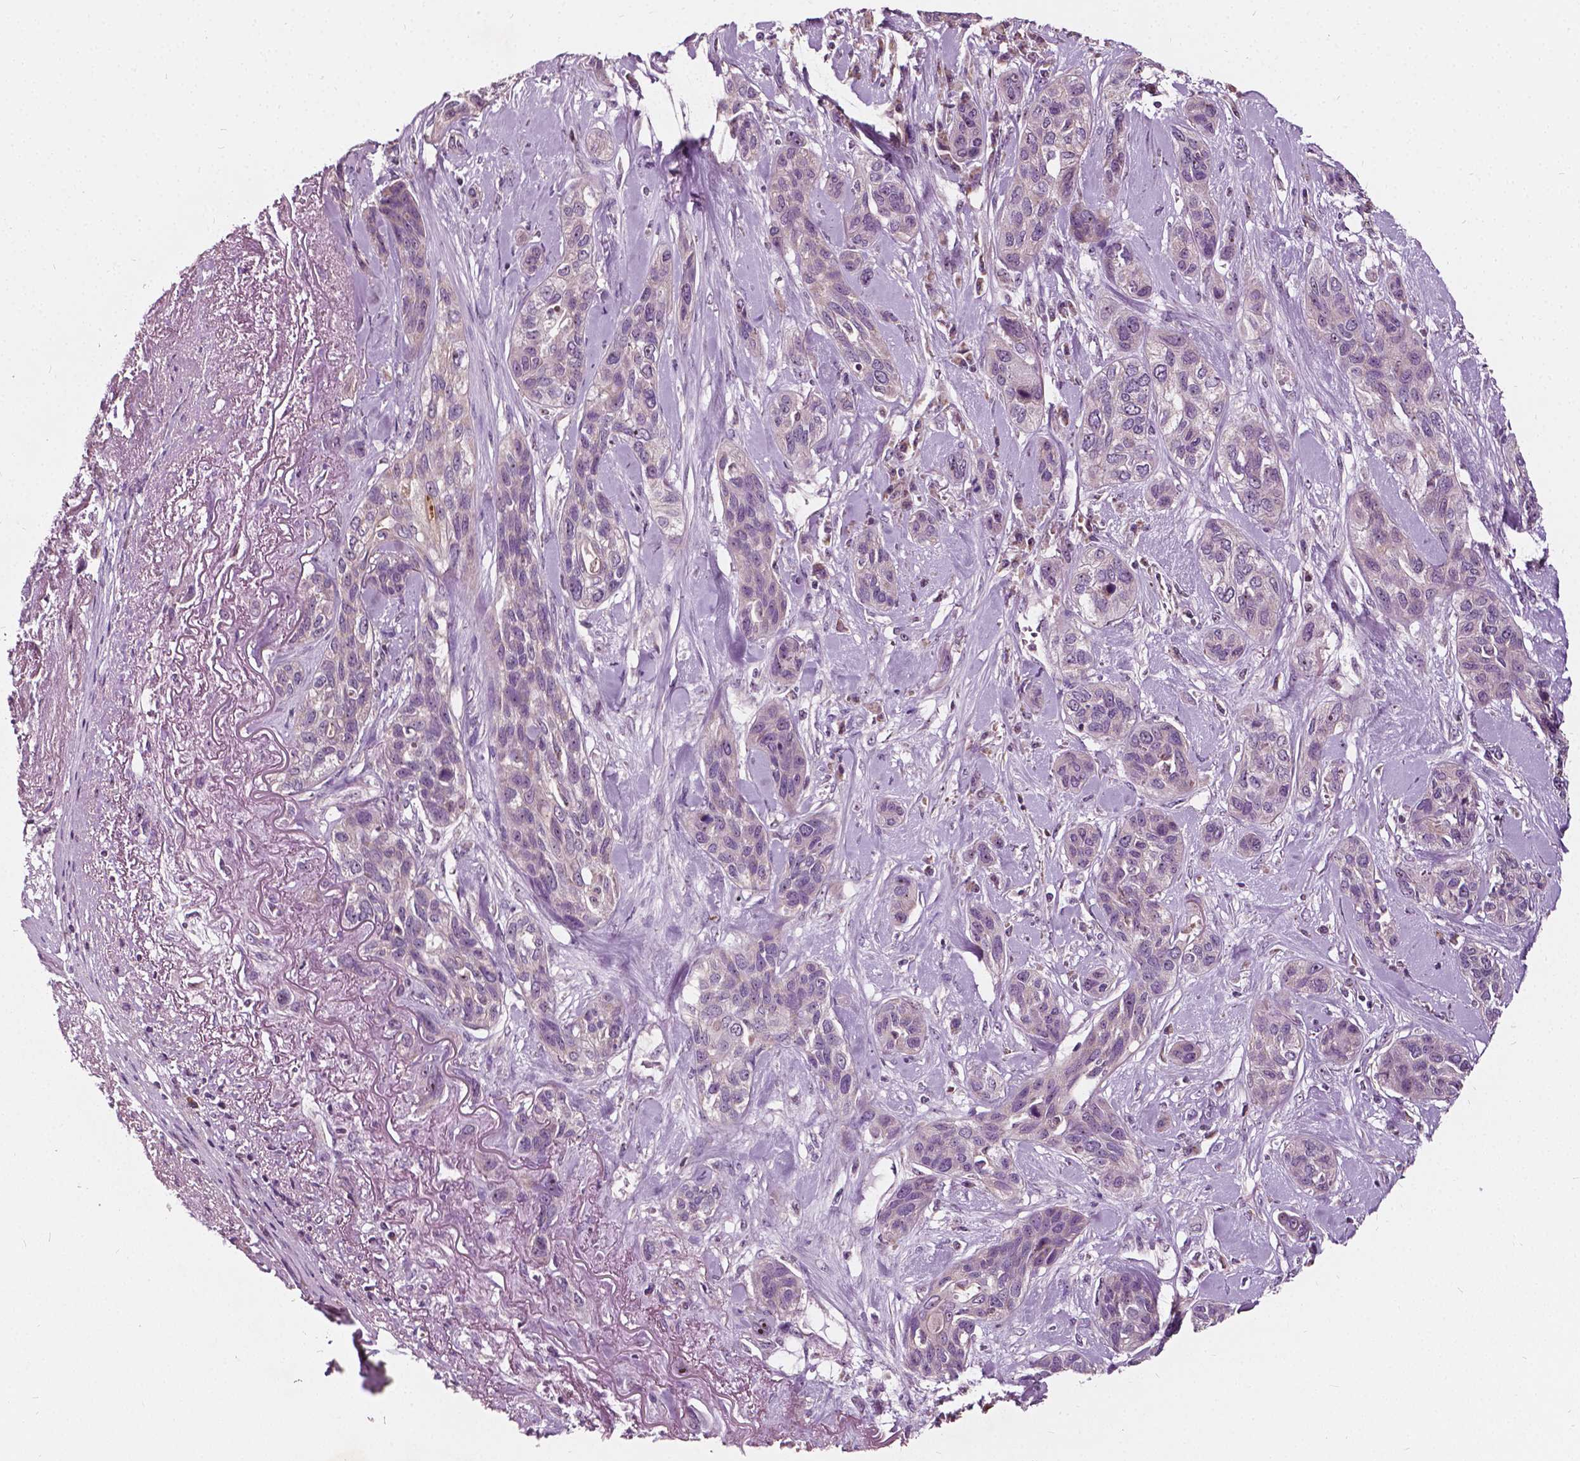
{"staining": {"intensity": "negative", "quantity": "none", "location": "none"}, "tissue": "lung cancer", "cell_type": "Tumor cells", "image_type": "cancer", "snomed": [{"axis": "morphology", "description": "Squamous cell carcinoma, NOS"}, {"axis": "topography", "description": "Lung"}], "caption": "Squamous cell carcinoma (lung) stained for a protein using immunohistochemistry exhibits no positivity tumor cells.", "gene": "ODF3L2", "patient": {"sex": "female", "age": 70}}